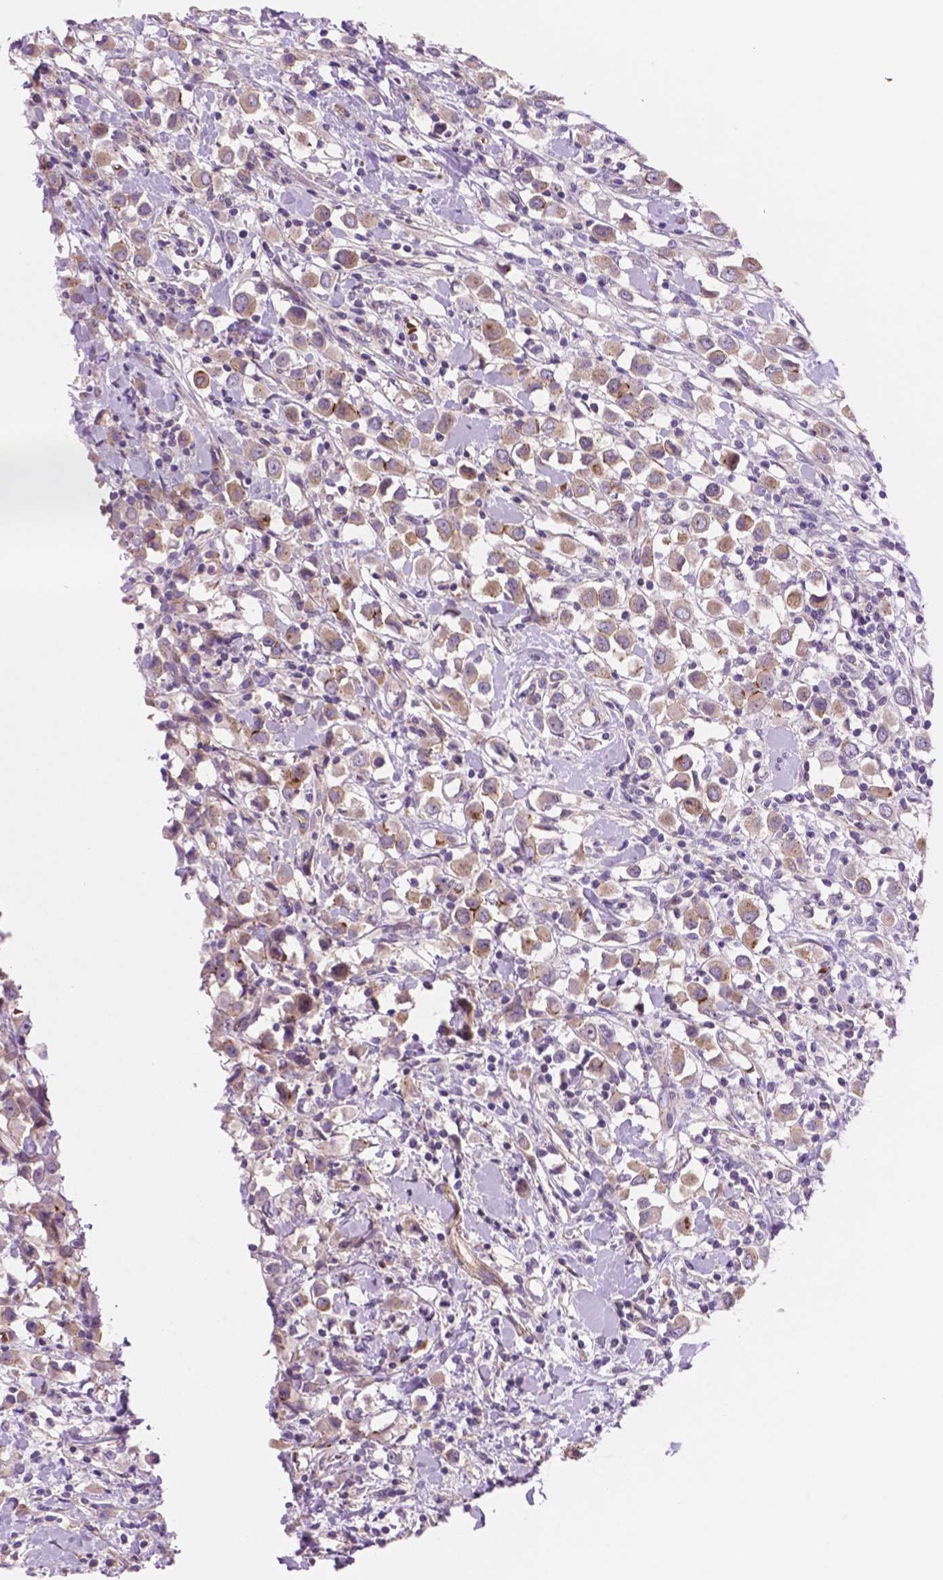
{"staining": {"intensity": "weak", "quantity": ">75%", "location": "cytoplasmic/membranous"}, "tissue": "breast cancer", "cell_type": "Tumor cells", "image_type": "cancer", "snomed": [{"axis": "morphology", "description": "Duct carcinoma"}, {"axis": "topography", "description": "Breast"}], "caption": "Human intraductal carcinoma (breast) stained for a protein (brown) reveals weak cytoplasmic/membranous positive expression in about >75% of tumor cells.", "gene": "RND3", "patient": {"sex": "female", "age": 61}}